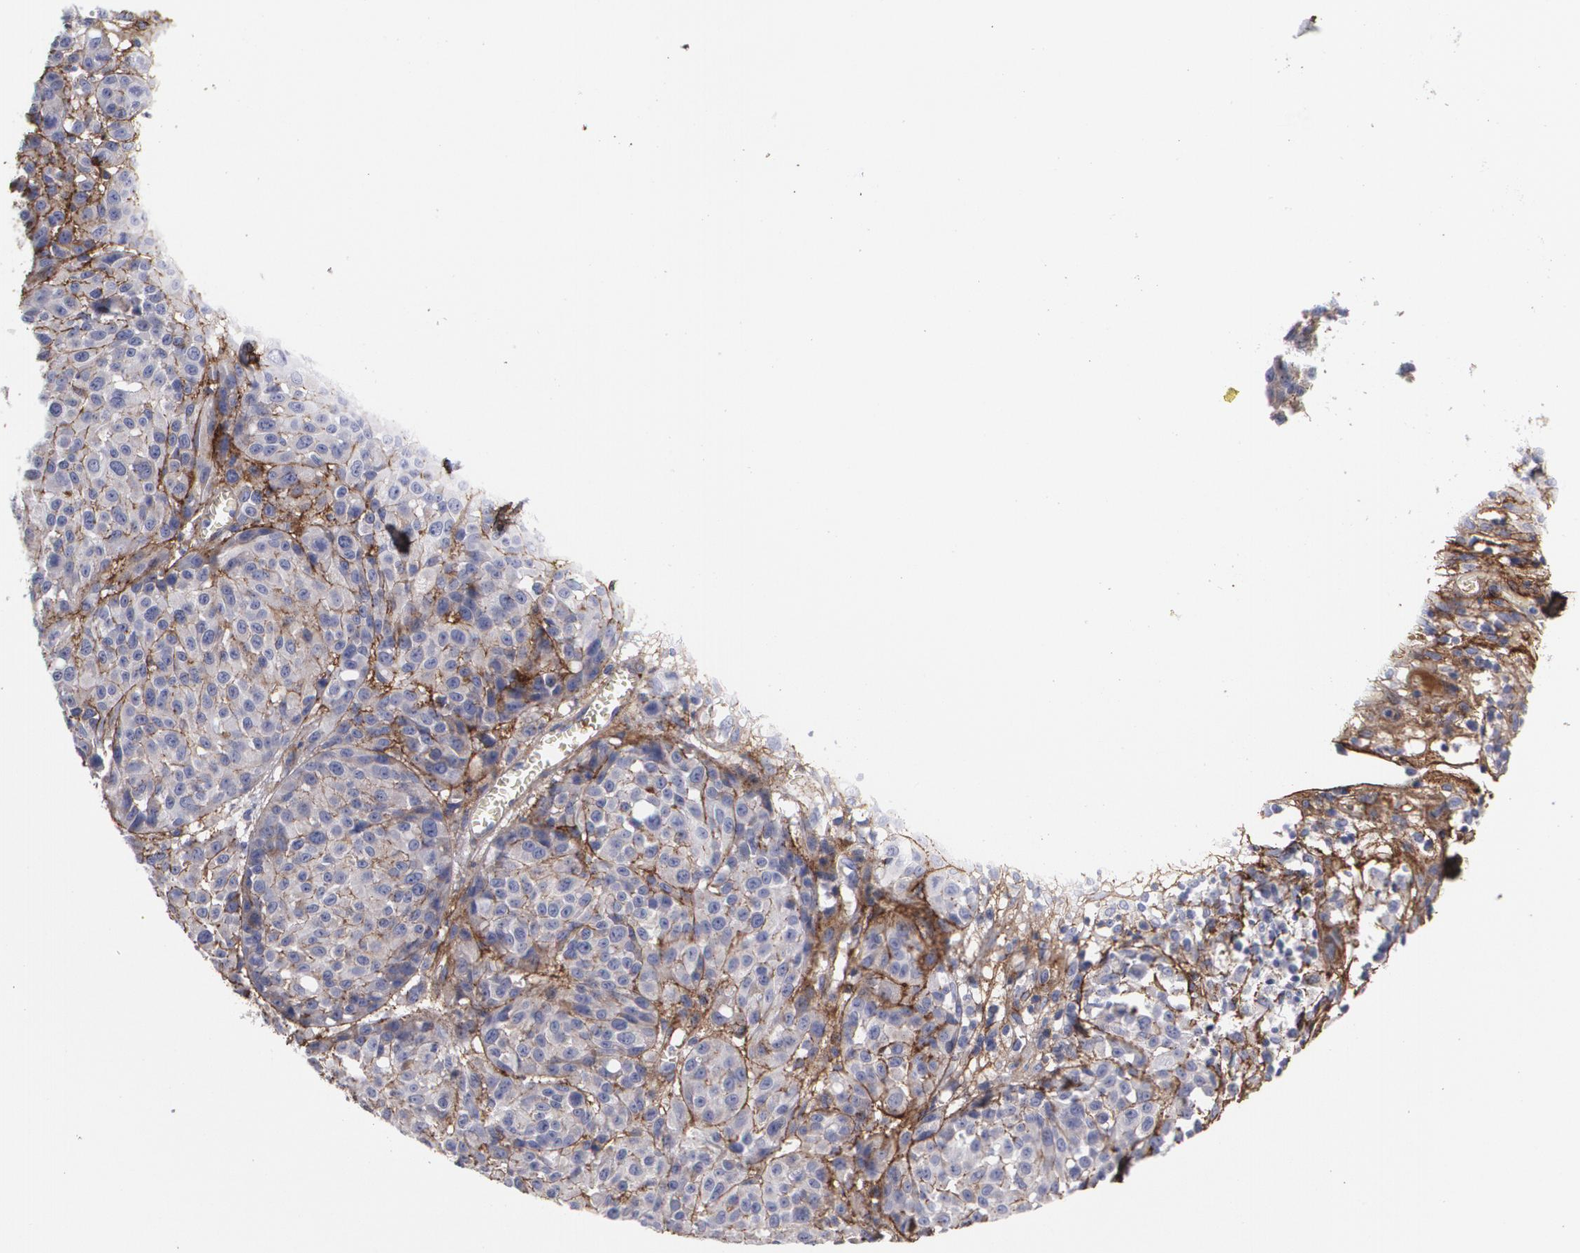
{"staining": {"intensity": "weak", "quantity": "25%-75%", "location": "cytoplasmic/membranous"}, "tissue": "melanoma", "cell_type": "Tumor cells", "image_type": "cancer", "snomed": [{"axis": "morphology", "description": "Malignant melanoma, NOS"}, {"axis": "topography", "description": "Skin"}], "caption": "Protein expression by immunohistochemistry displays weak cytoplasmic/membranous expression in about 25%-75% of tumor cells in melanoma.", "gene": "FBLN1", "patient": {"sex": "female", "age": 49}}